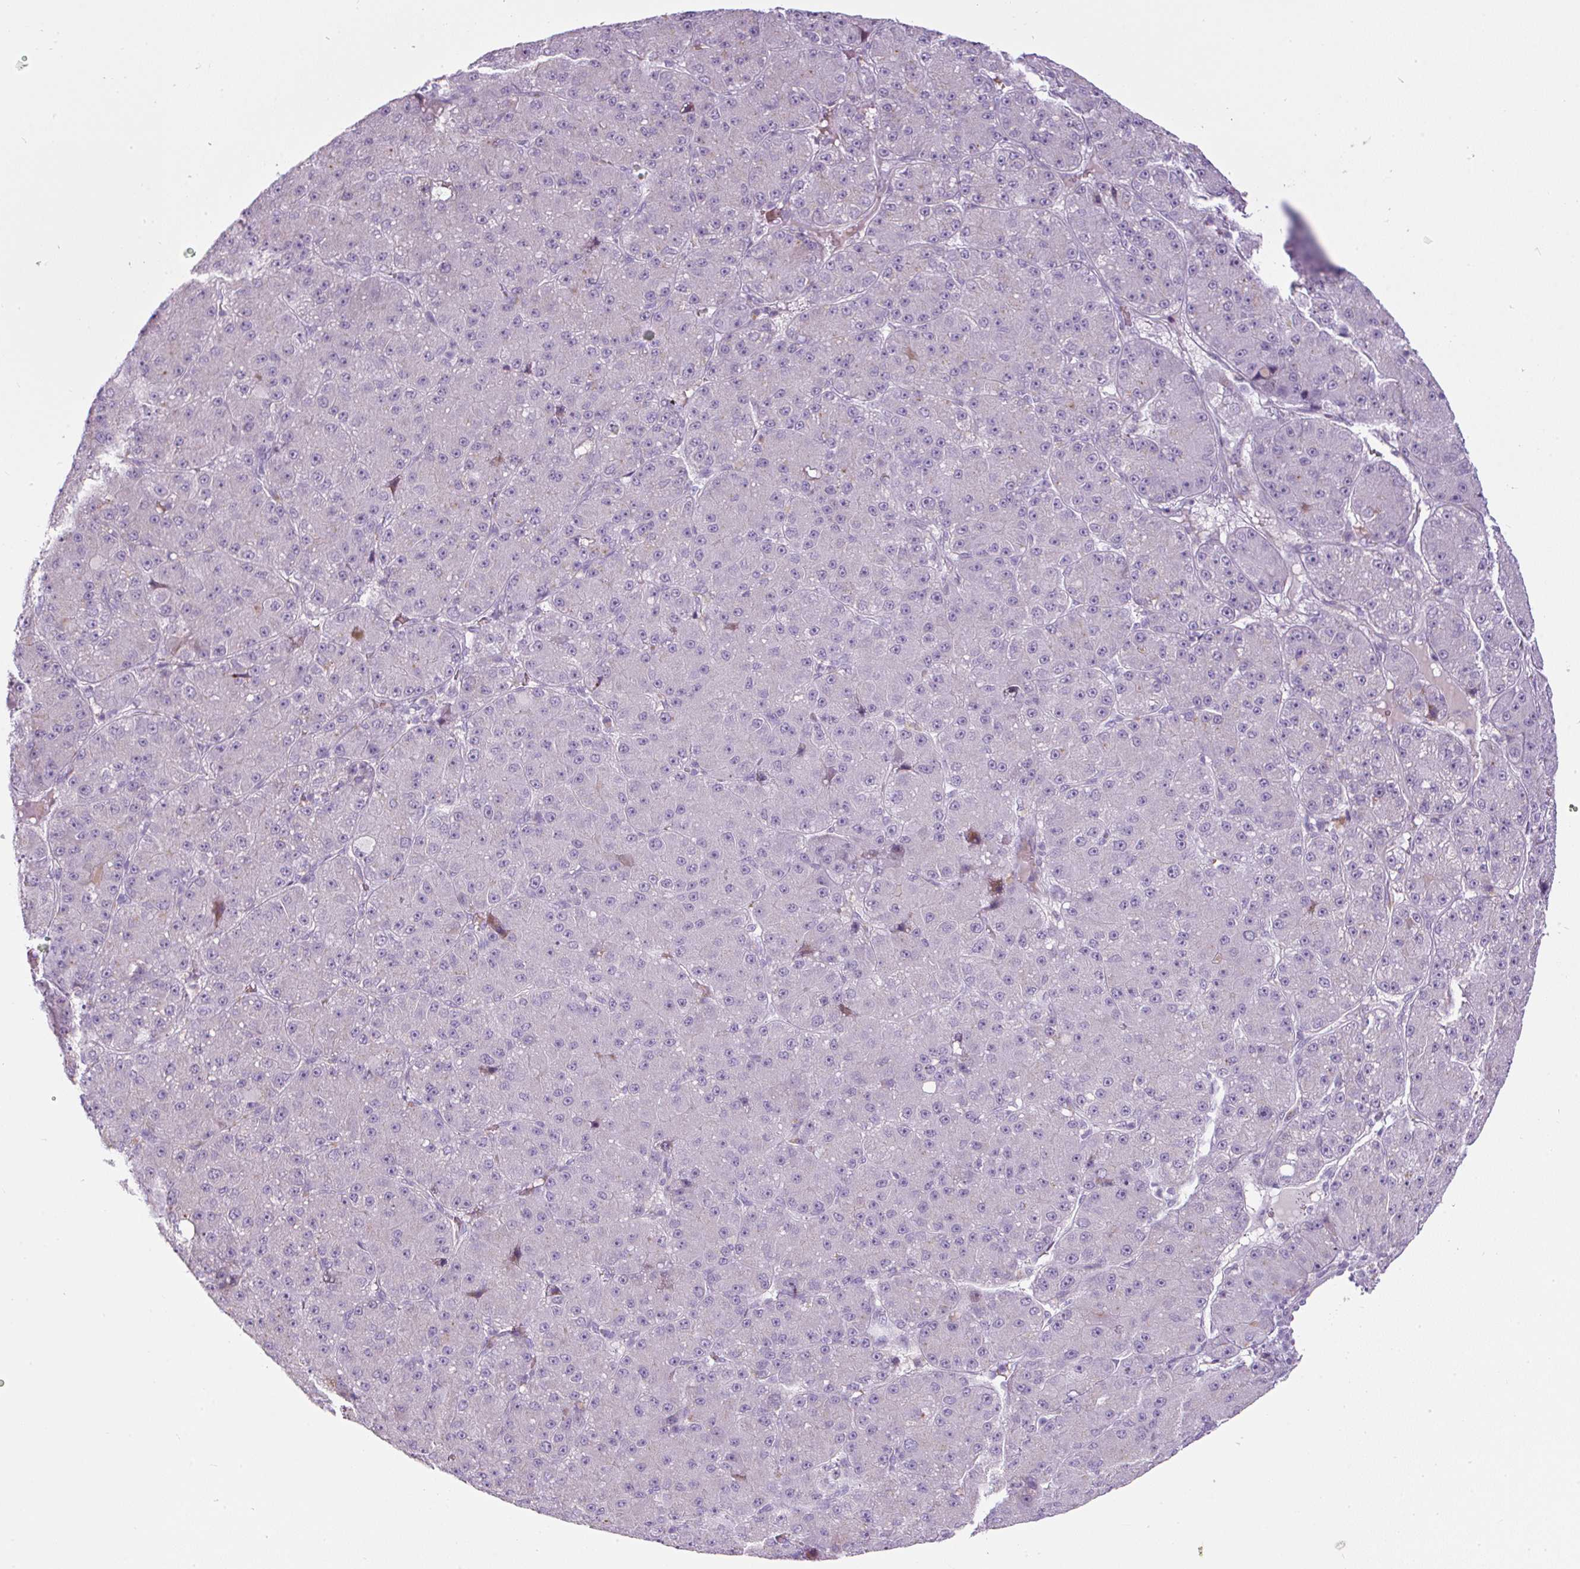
{"staining": {"intensity": "negative", "quantity": "none", "location": "none"}, "tissue": "liver cancer", "cell_type": "Tumor cells", "image_type": "cancer", "snomed": [{"axis": "morphology", "description": "Carcinoma, Hepatocellular, NOS"}, {"axis": "topography", "description": "Liver"}], "caption": "Tumor cells show no significant staining in hepatocellular carcinoma (liver). The staining is performed using DAB brown chromogen with nuclei counter-stained in using hematoxylin.", "gene": "FGFBP3", "patient": {"sex": "male", "age": 67}}